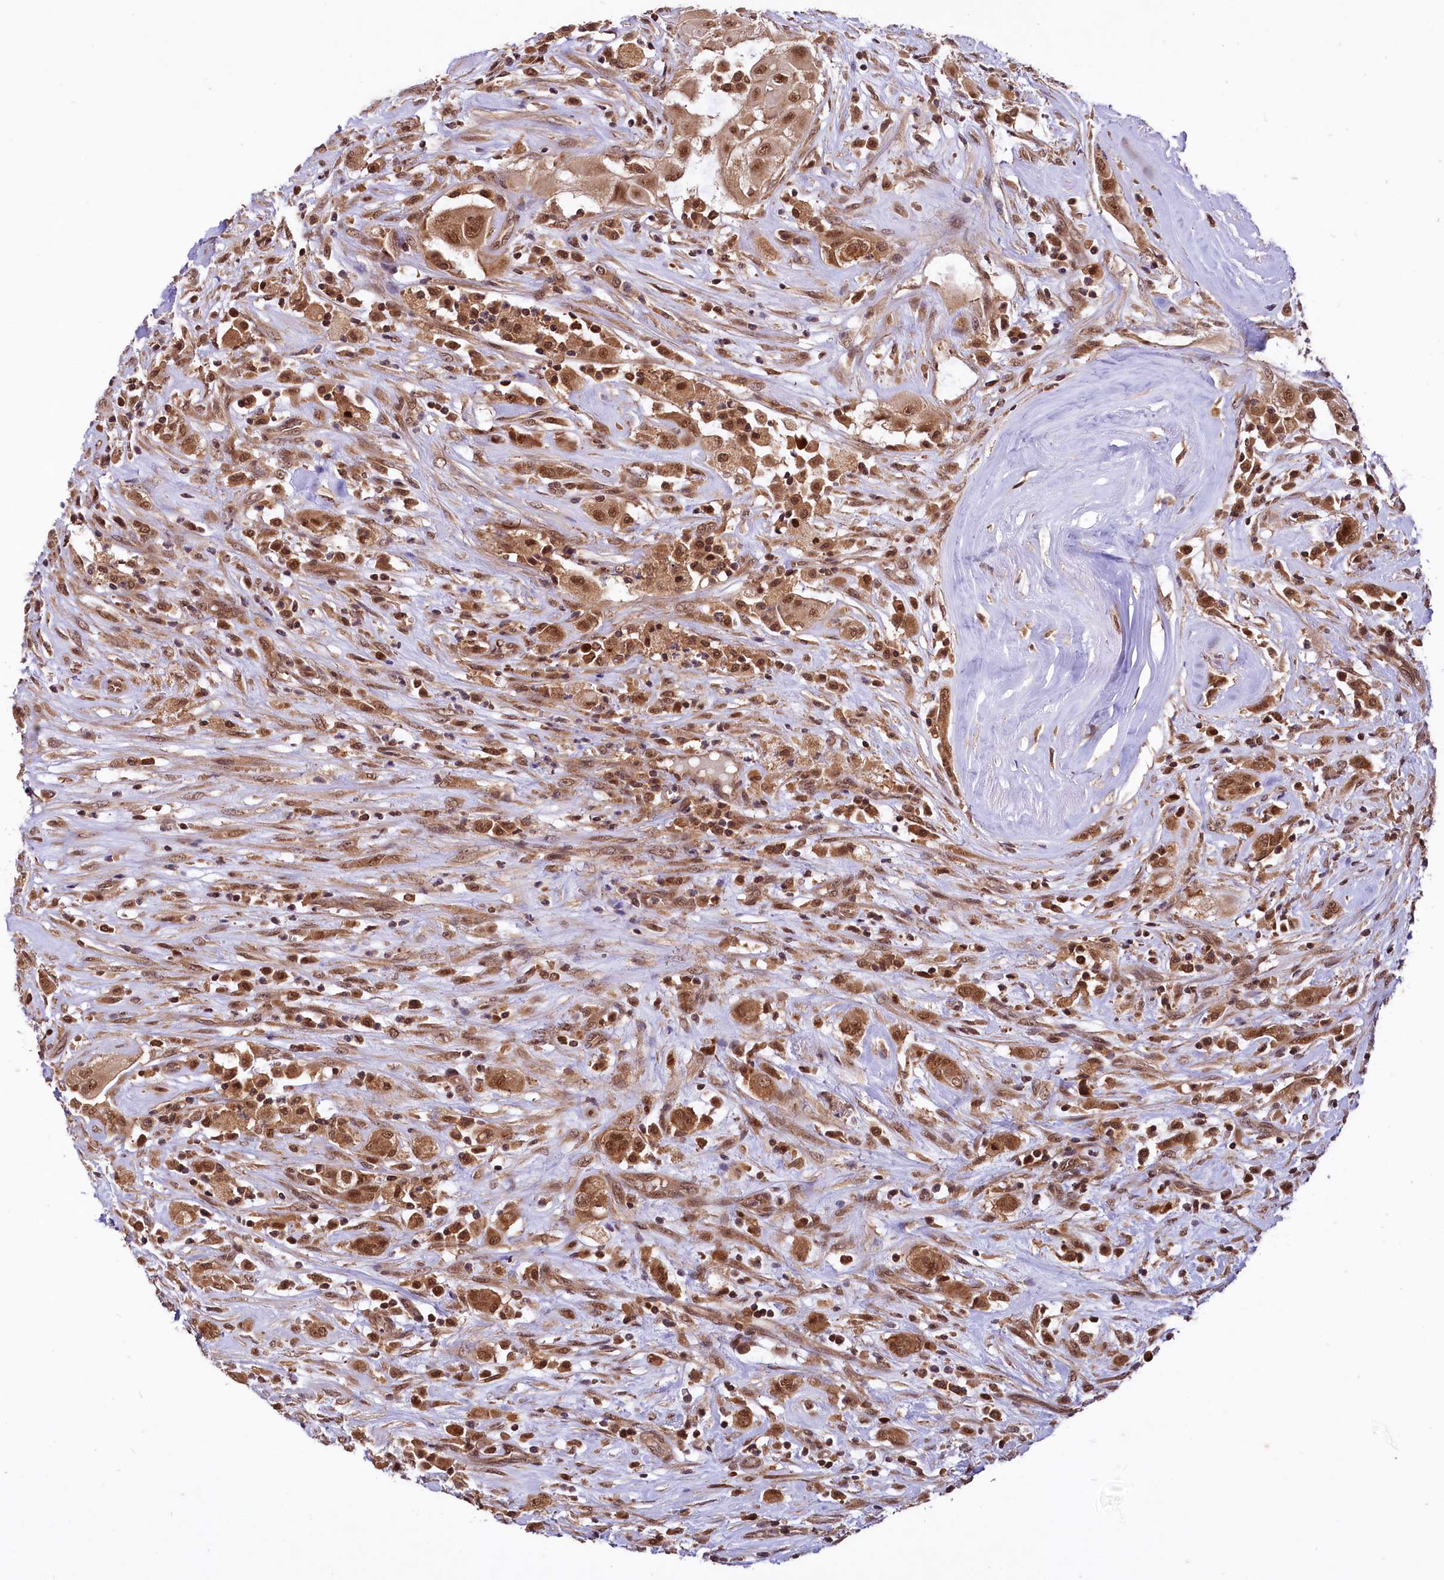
{"staining": {"intensity": "strong", "quantity": ">75%", "location": "cytoplasmic/membranous,nuclear"}, "tissue": "thyroid cancer", "cell_type": "Tumor cells", "image_type": "cancer", "snomed": [{"axis": "morphology", "description": "Papillary adenocarcinoma, NOS"}, {"axis": "topography", "description": "Thyroid gland"}], "caption": "Tumor cells reveal high levels of strong cytoplasmic/membranous and nuclear expression in about >75% of cells in human papillary adenocarcinoma (thyroid).", "gene": "UBE3A", "patient": {"sex": "female", "age": 59}}